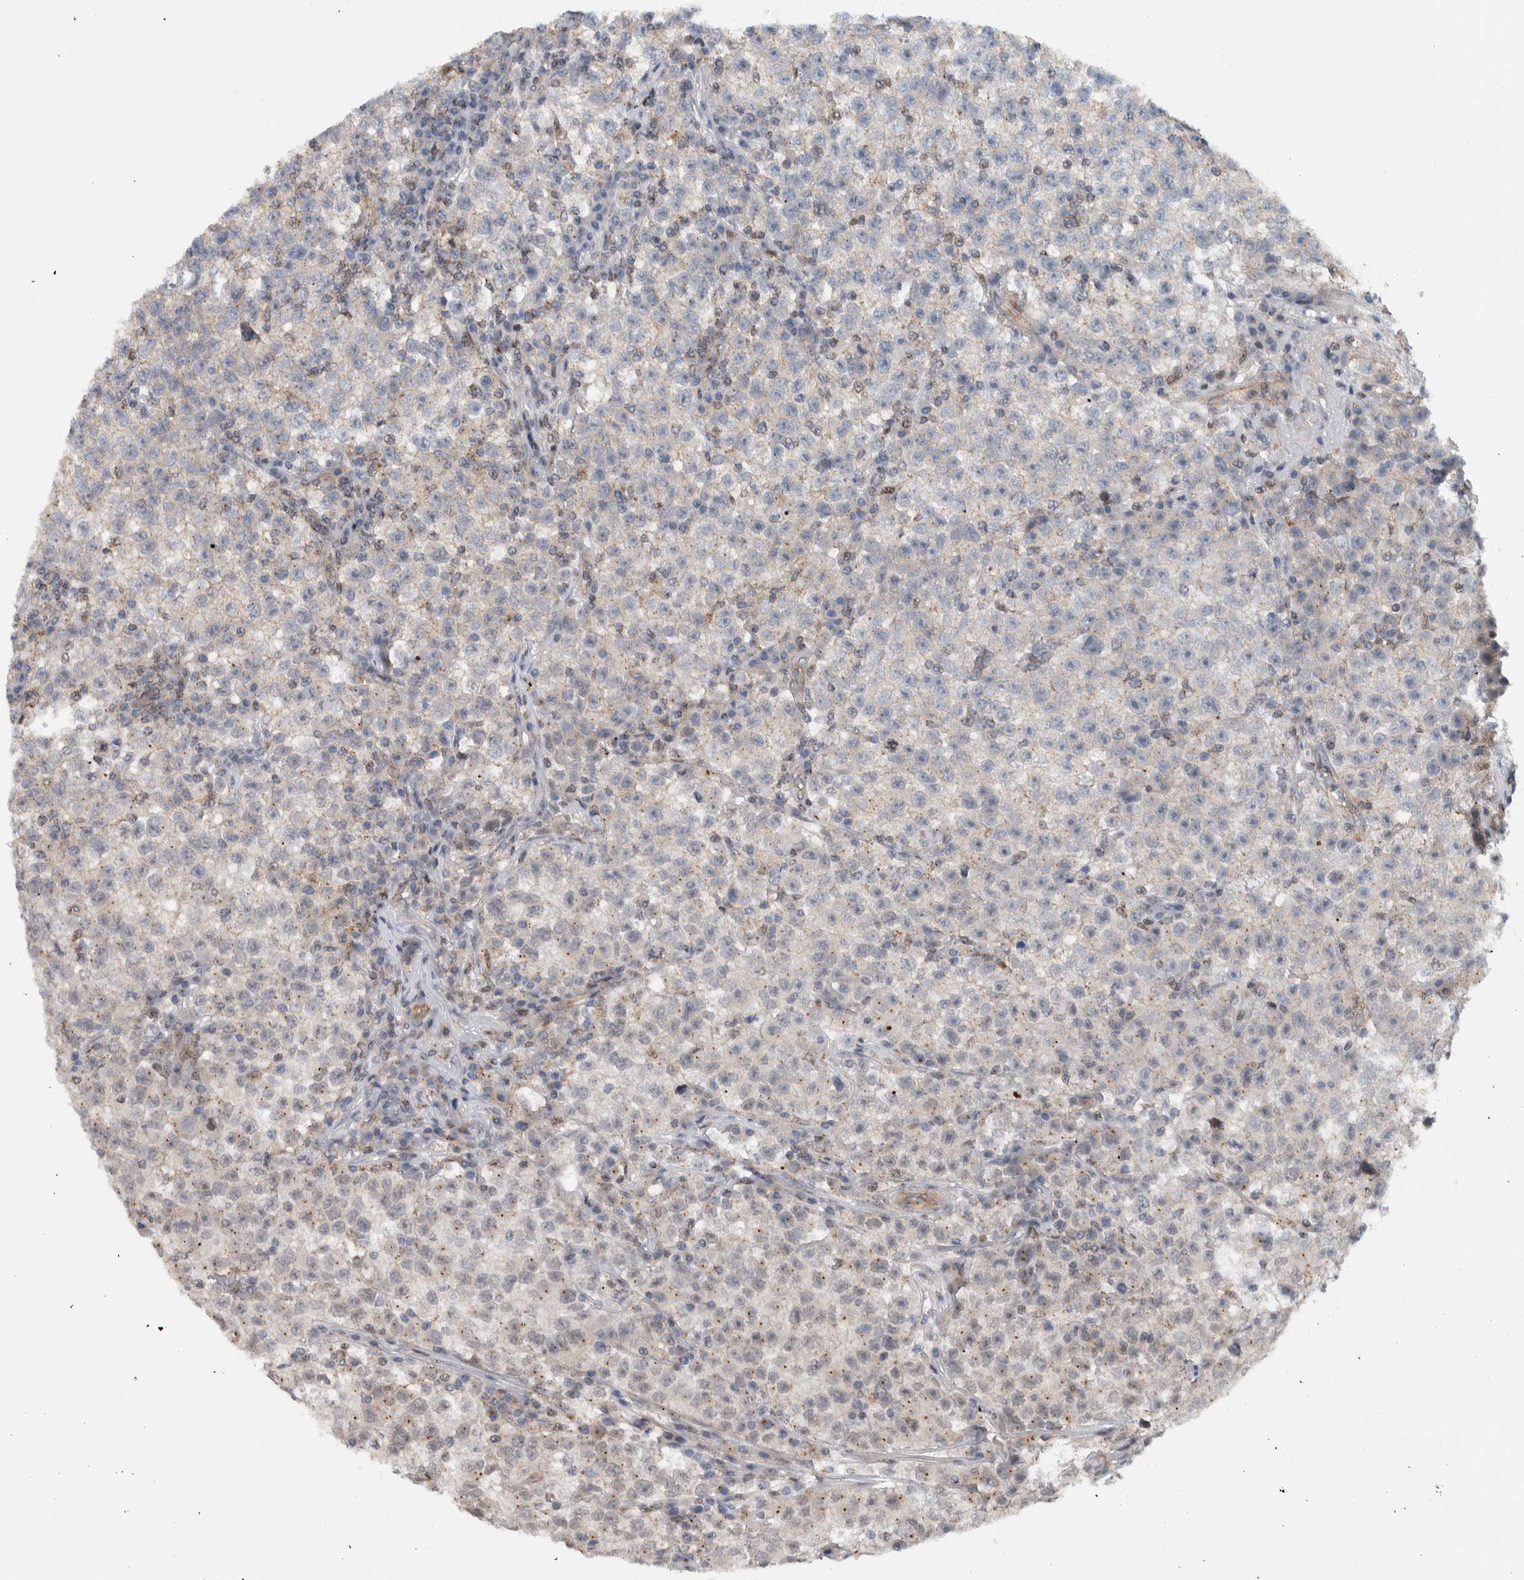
{"staining": {"intensity": "negative", "quantity": "none", "location": "none"}, "tissue": "testis cancer", "cell_type": "Tumor cells", "image_type": "cancer", "snomed": [{"axis": "morphology", "description": "Seminoma, NOS"}, {"axis": "topography", "description": "Testis"}], "caption": "The photomicrograph demonstrates no staining of tumor cells in testis cancer.", "gene": "MSL1", "patient": {"sex": "male", "age": 22}}